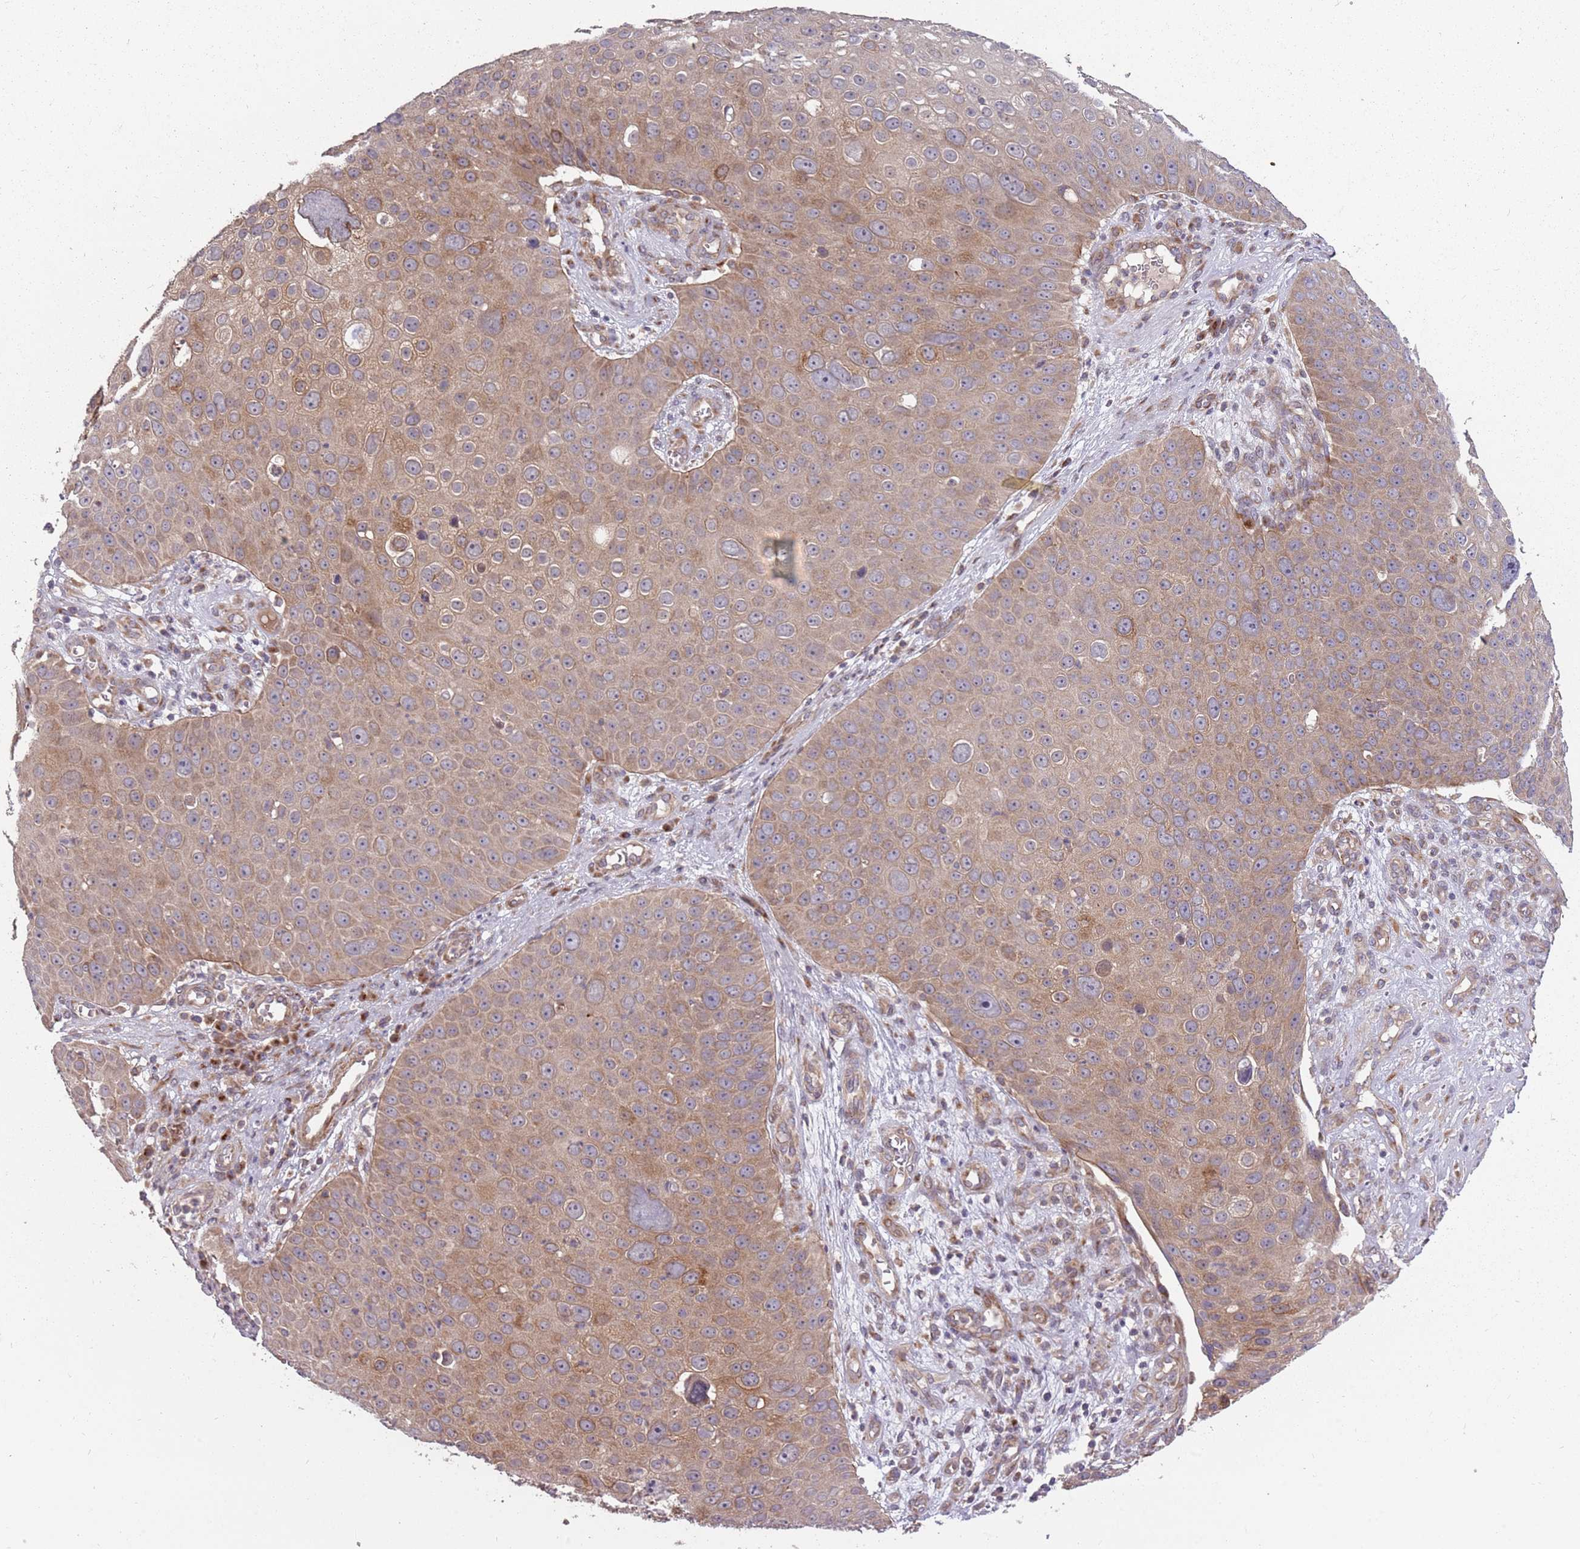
{"staining": {"intensity": "moderate", "quantity": ">75%", "location": "cytoplasmic/membranous"}, "tissue": "skin cancer", "cell_type": "Tumor cells", "image_type": "cancer", "snomed": [{"axis": "morphology", "description": "Squamous cell carcinoma, NOS"}, {"axis": "topography", "description": "Skin"}], "caption": "Moderate cytoplasmic/membranous protein expression is appreciated in approximately >75% of tumor cells in squamous cell carcinoma (skin).", "gene": "PLD6", "patient": {"sex": "male", "age": 71}}